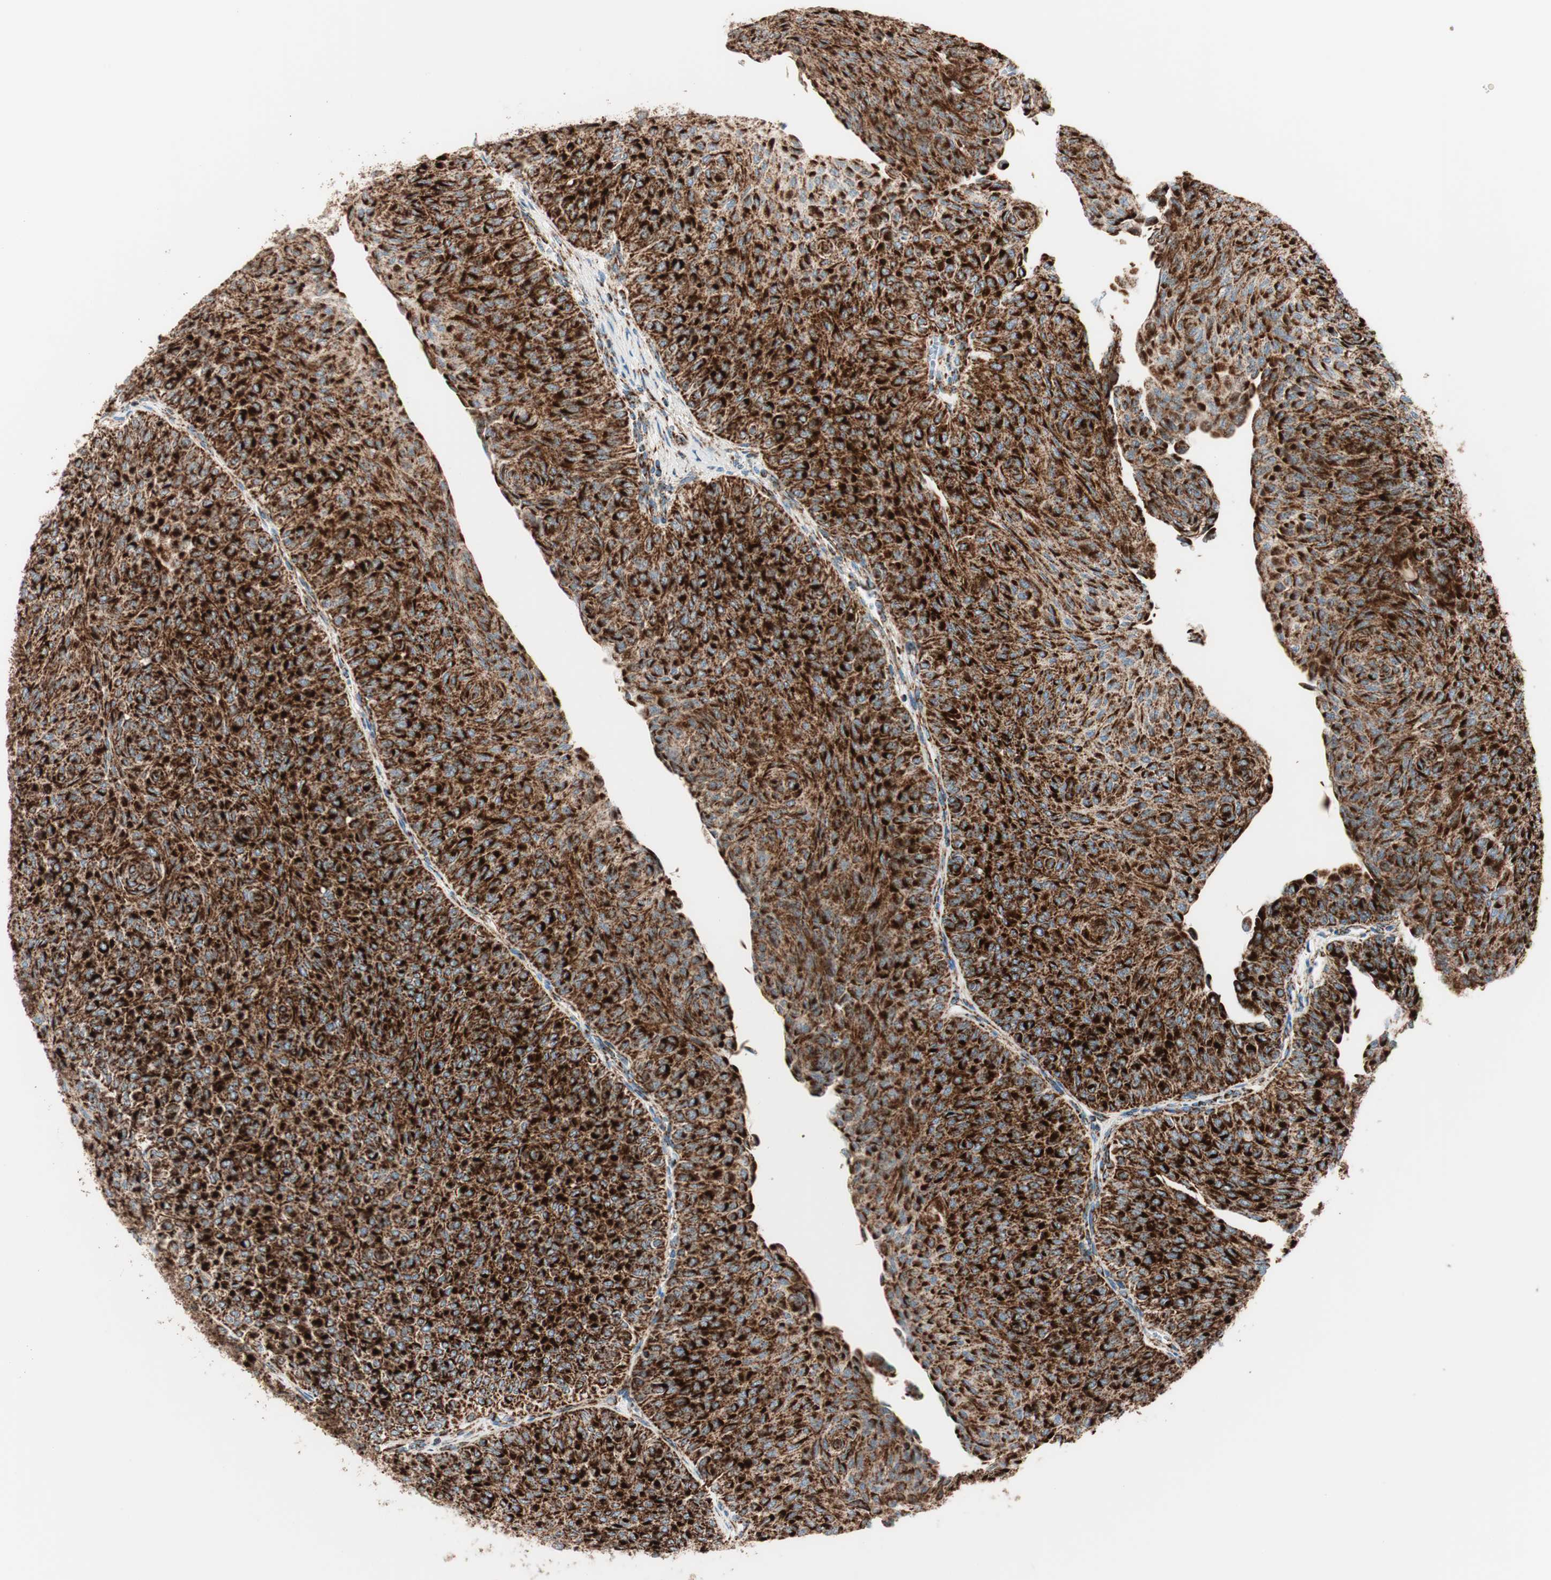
{"staining": {"intensity": "strong", "quantity": ">75%", "location": "cytoplasmic/membranous"}, "tissue": "urothelial cancer", "cell_type": "Tumor cells", "image_type": "cancer", "snomed": [{"axis": "morphology", "description": "Urothelial carcinoma, Low grade"}, {"axis": "topography", "description": "Urinary bladder"}], "caption": "Immunohistochemistry (IHC) of urothelial cancer shows high levels of strong cytoplasmic/membranous staining in about >75% of tumor cells.", "gene": "TOMM20", "patient": {"sex": "male", "age": 78}}